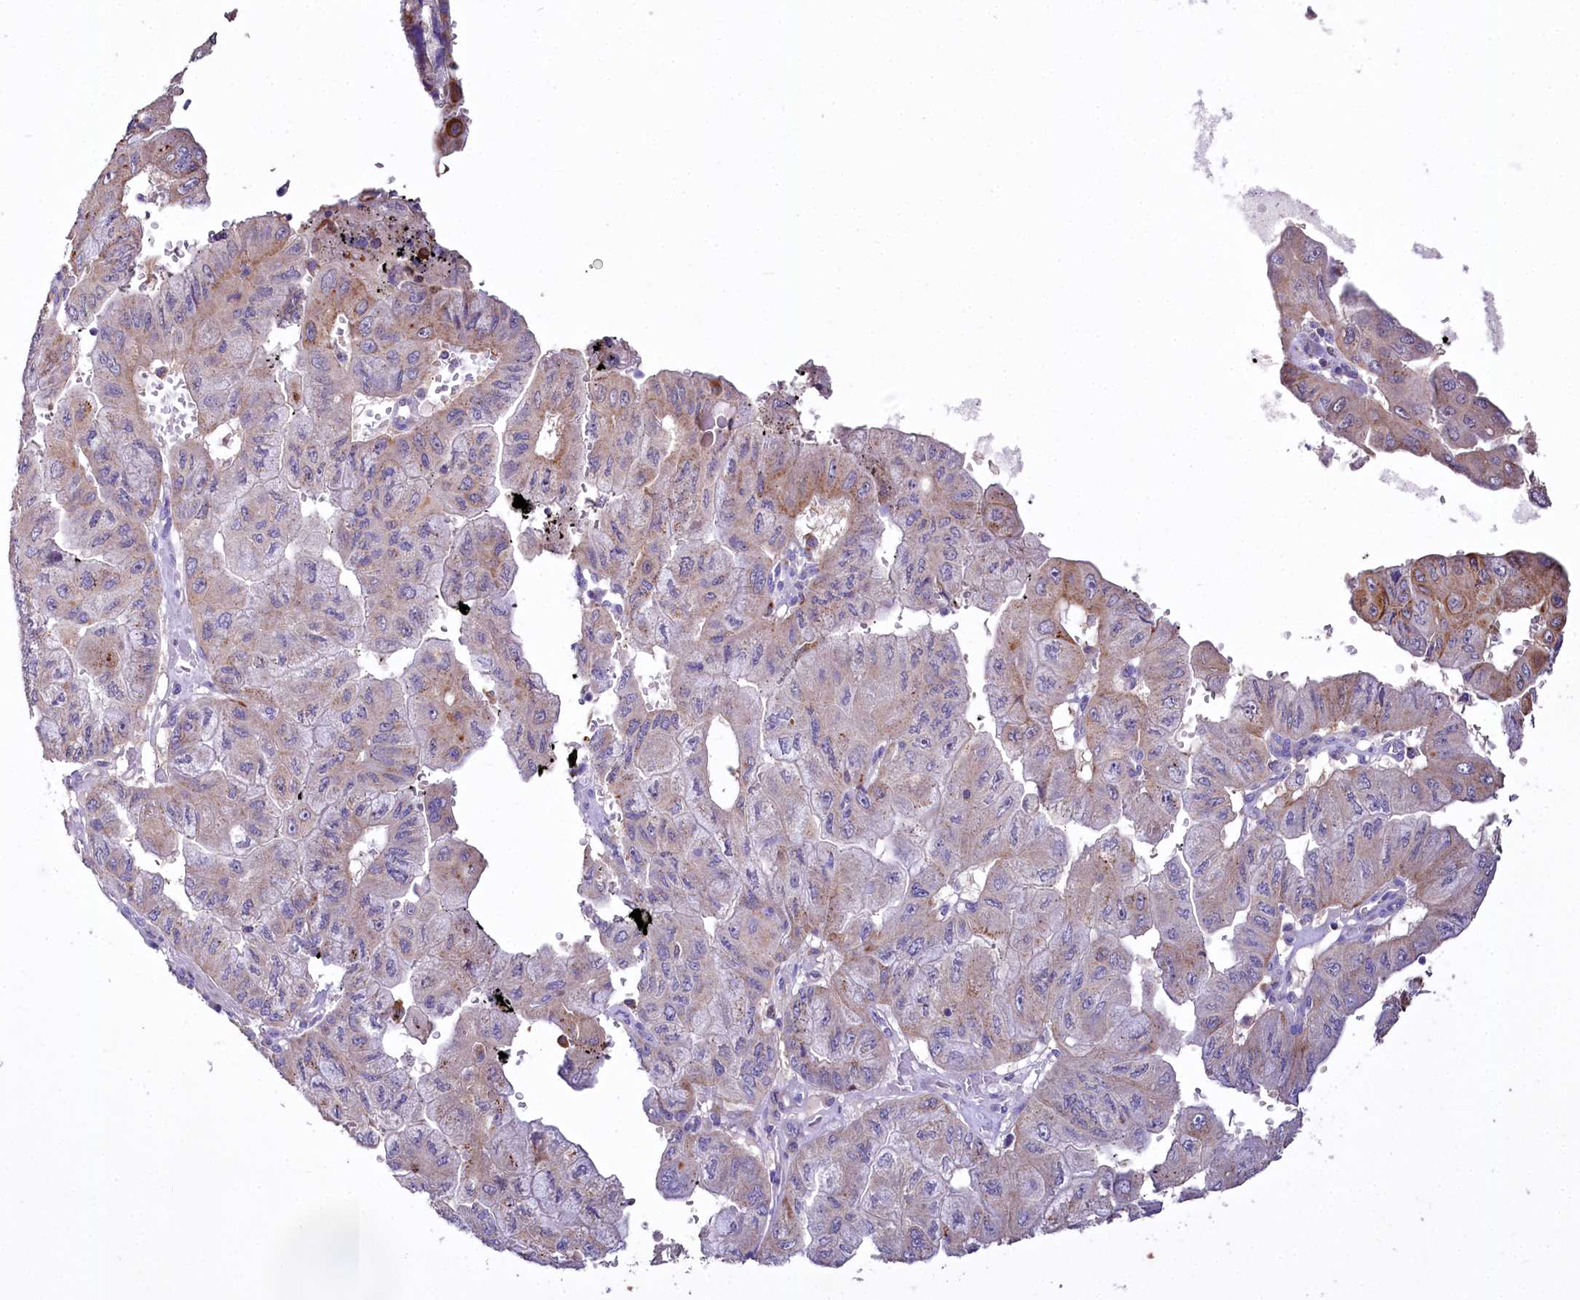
{"staining": {"intensity": "moderate", "quantity": "25%-75%", "location": "cytoplasmic/membranous"}, "tissue": "pancreatic cancer", "cell_type": "Tumor cells", "image_type": "cancer", "snomed": [{"axis": "morphology", "description": "Adenocarcinoma, NOS"}, {"axis": "topography", "description": "Pancreas"}], "caption": "A micrograph of human adenocarcinoma (pancreatic) stained for a protein displays moderate cytoplasmic/membranous brown staining in tumor cells. Immunohistochemistry (ihc) stains the protein in brown and the nuclei are stained blue.", "gene": "PTER", "patient": {"sex": "male", "age": 51}}